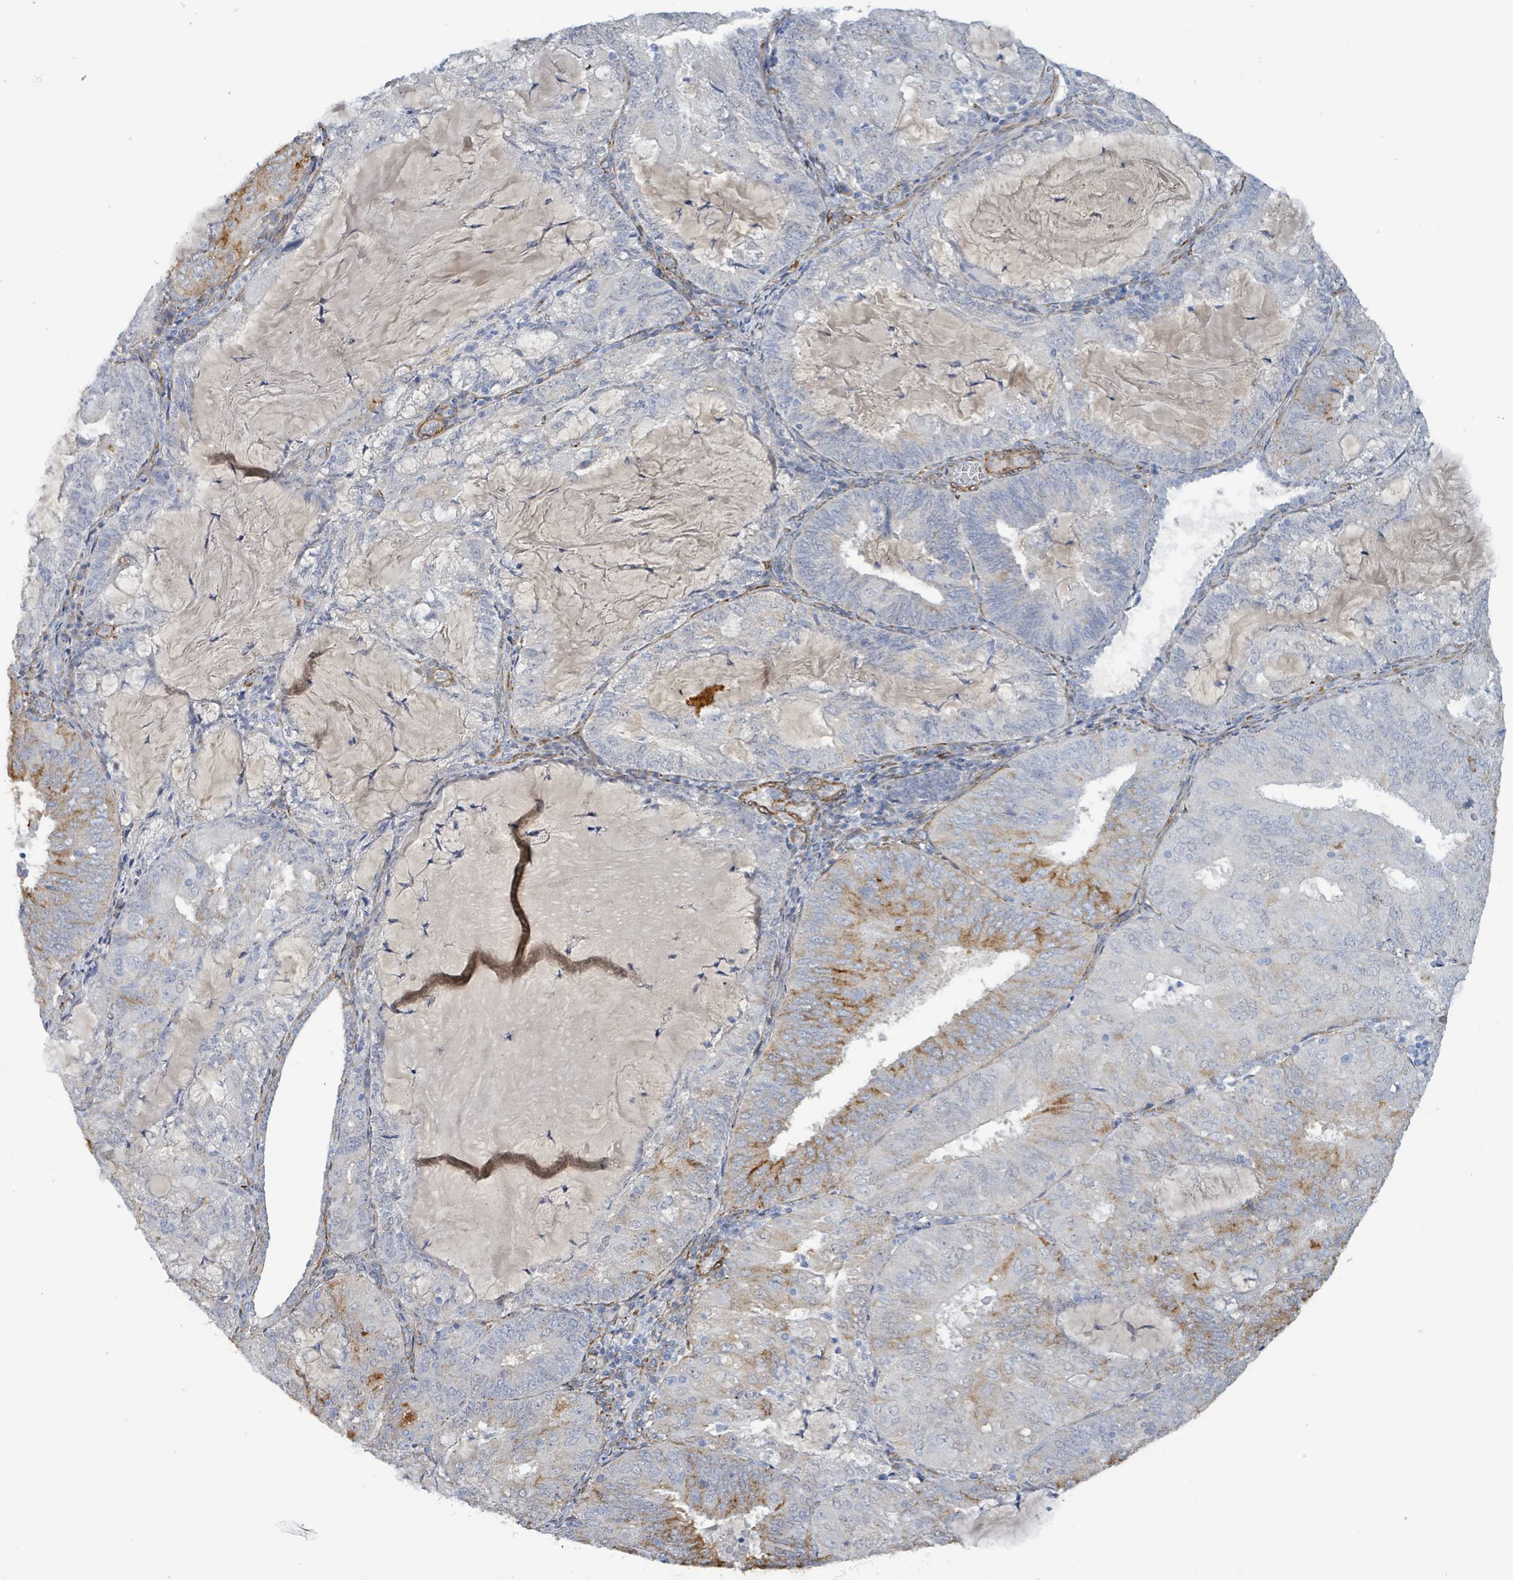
{"staining": {"intensity": "negative", "quantity": "none", "location": "none"}, "tissue": "endometrial cancer", "cell_type": "Tumor cells", "image_type": "cancer", "snomed": [{"axis": "morphology", "description": "Adenocarcinoma, NOS"}, {"axis": "topography", "description": "Endometrium"}], "caption": "Tumor cells show no significant staining in endometrial cancer (adenocarcinoma).", "gene": "DMRTC1B", "patient": {"sex": "female", "age": 81}}